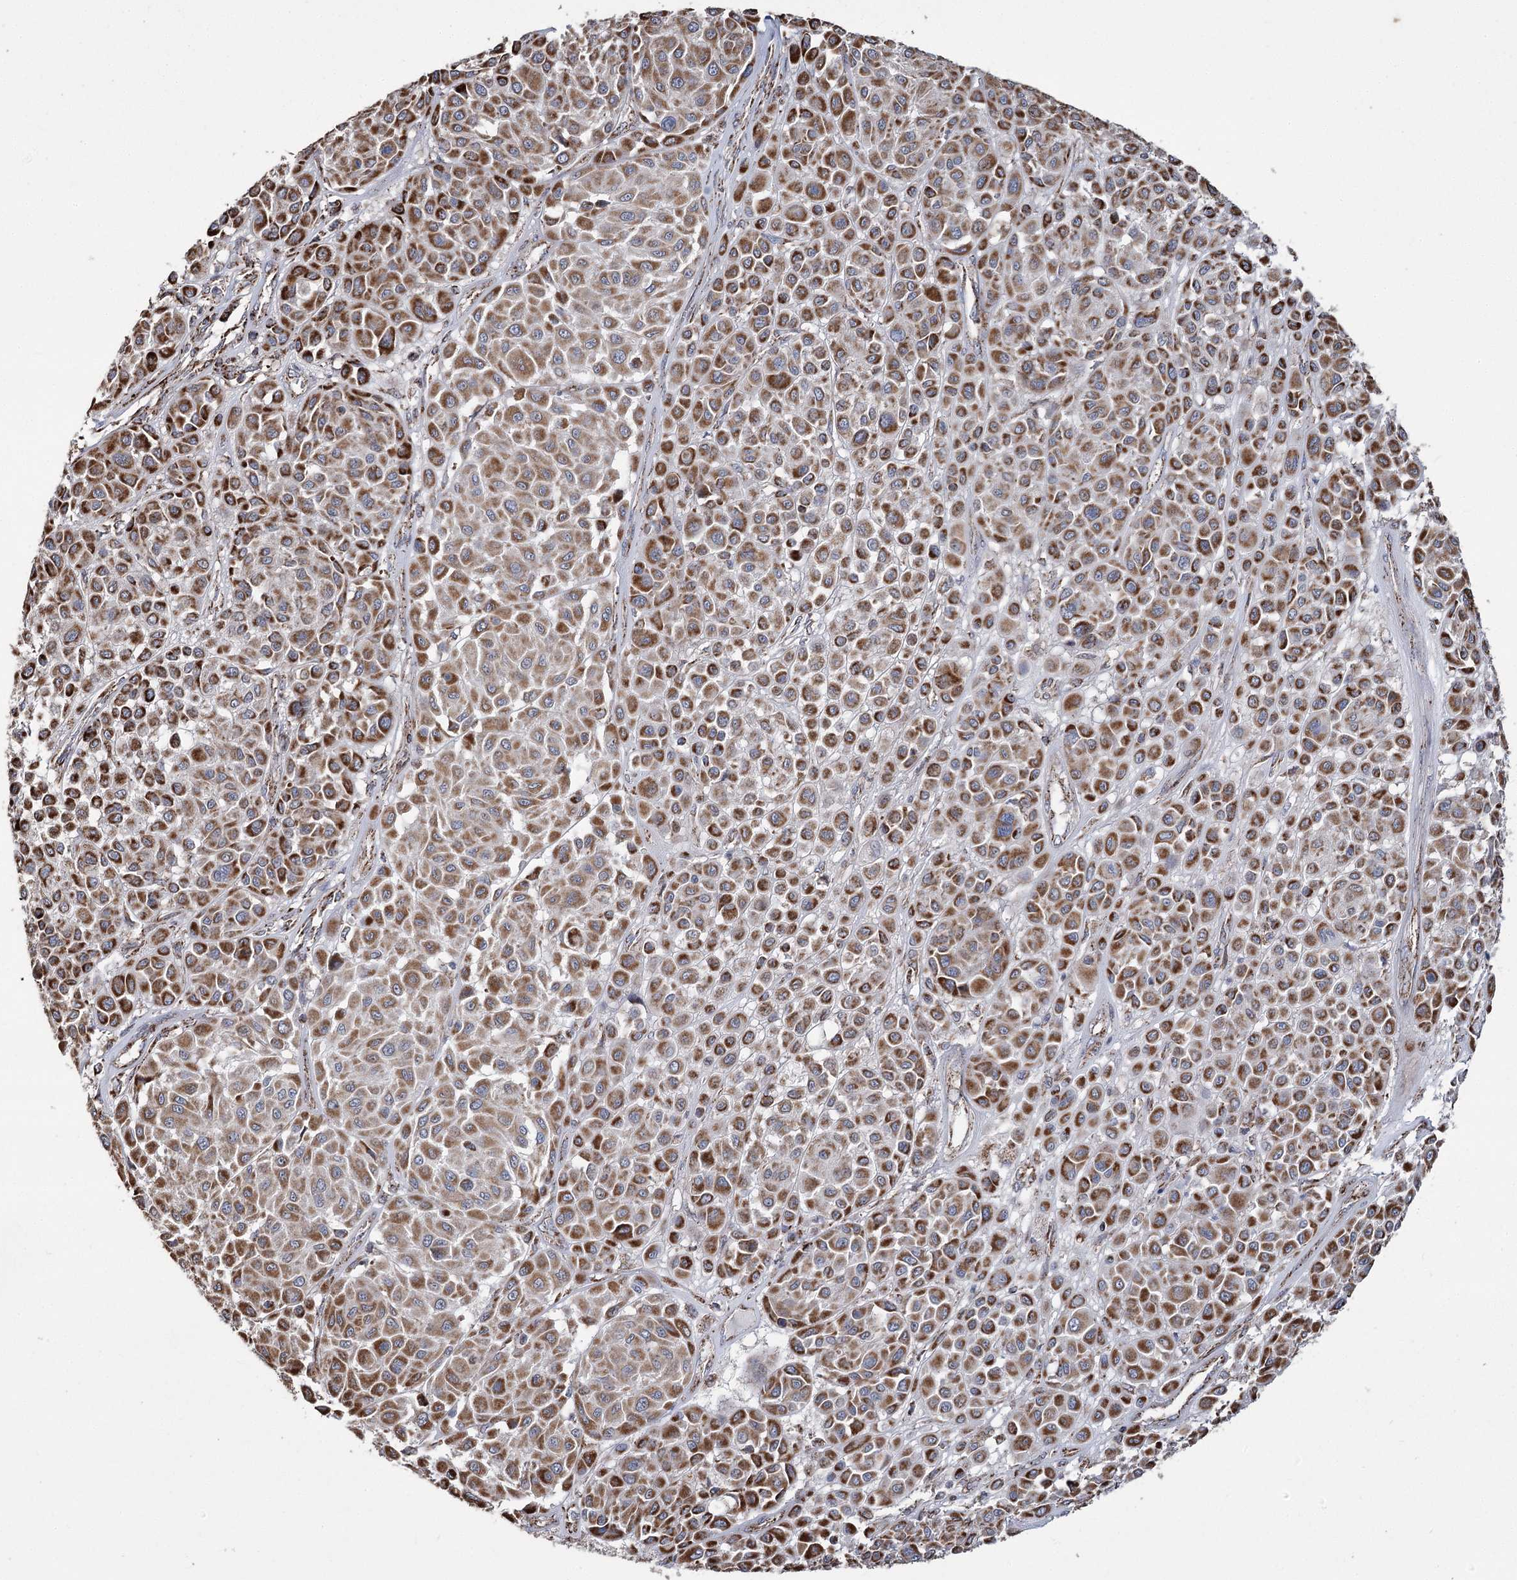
{"staining": {"intensity": "strong", "quantity": ">75%", "location": "cytoplasmic/membranous"}, "tissue": "melanoma", "cell_type": "Tumor cells", "image_type": "cancer", "snomed": [{"axis": "morphology", "description": "Malignant melanoma, Metastatic site"}, {"axis": "topography", "description": "Soft tissue"}], "caption": "High-magnification brightfield microscopy of melanoma stained with DAB (3,3'-diaminobenzidine) (brown) and counterstained with hematoxylin (blue). tumor cells exhibit strong cytoplasmic/membranous positivity is appreciated in about>75% of cells. The staining was performed using DAB (3,3'-diaminobenzidine) to visualize the protein expression in brown, while the nuclei were stained in blue with hematoxylin (Magnification: 20x).", "gene": "RANBP3L", "patient": {"sex": "male", "age": 41}}